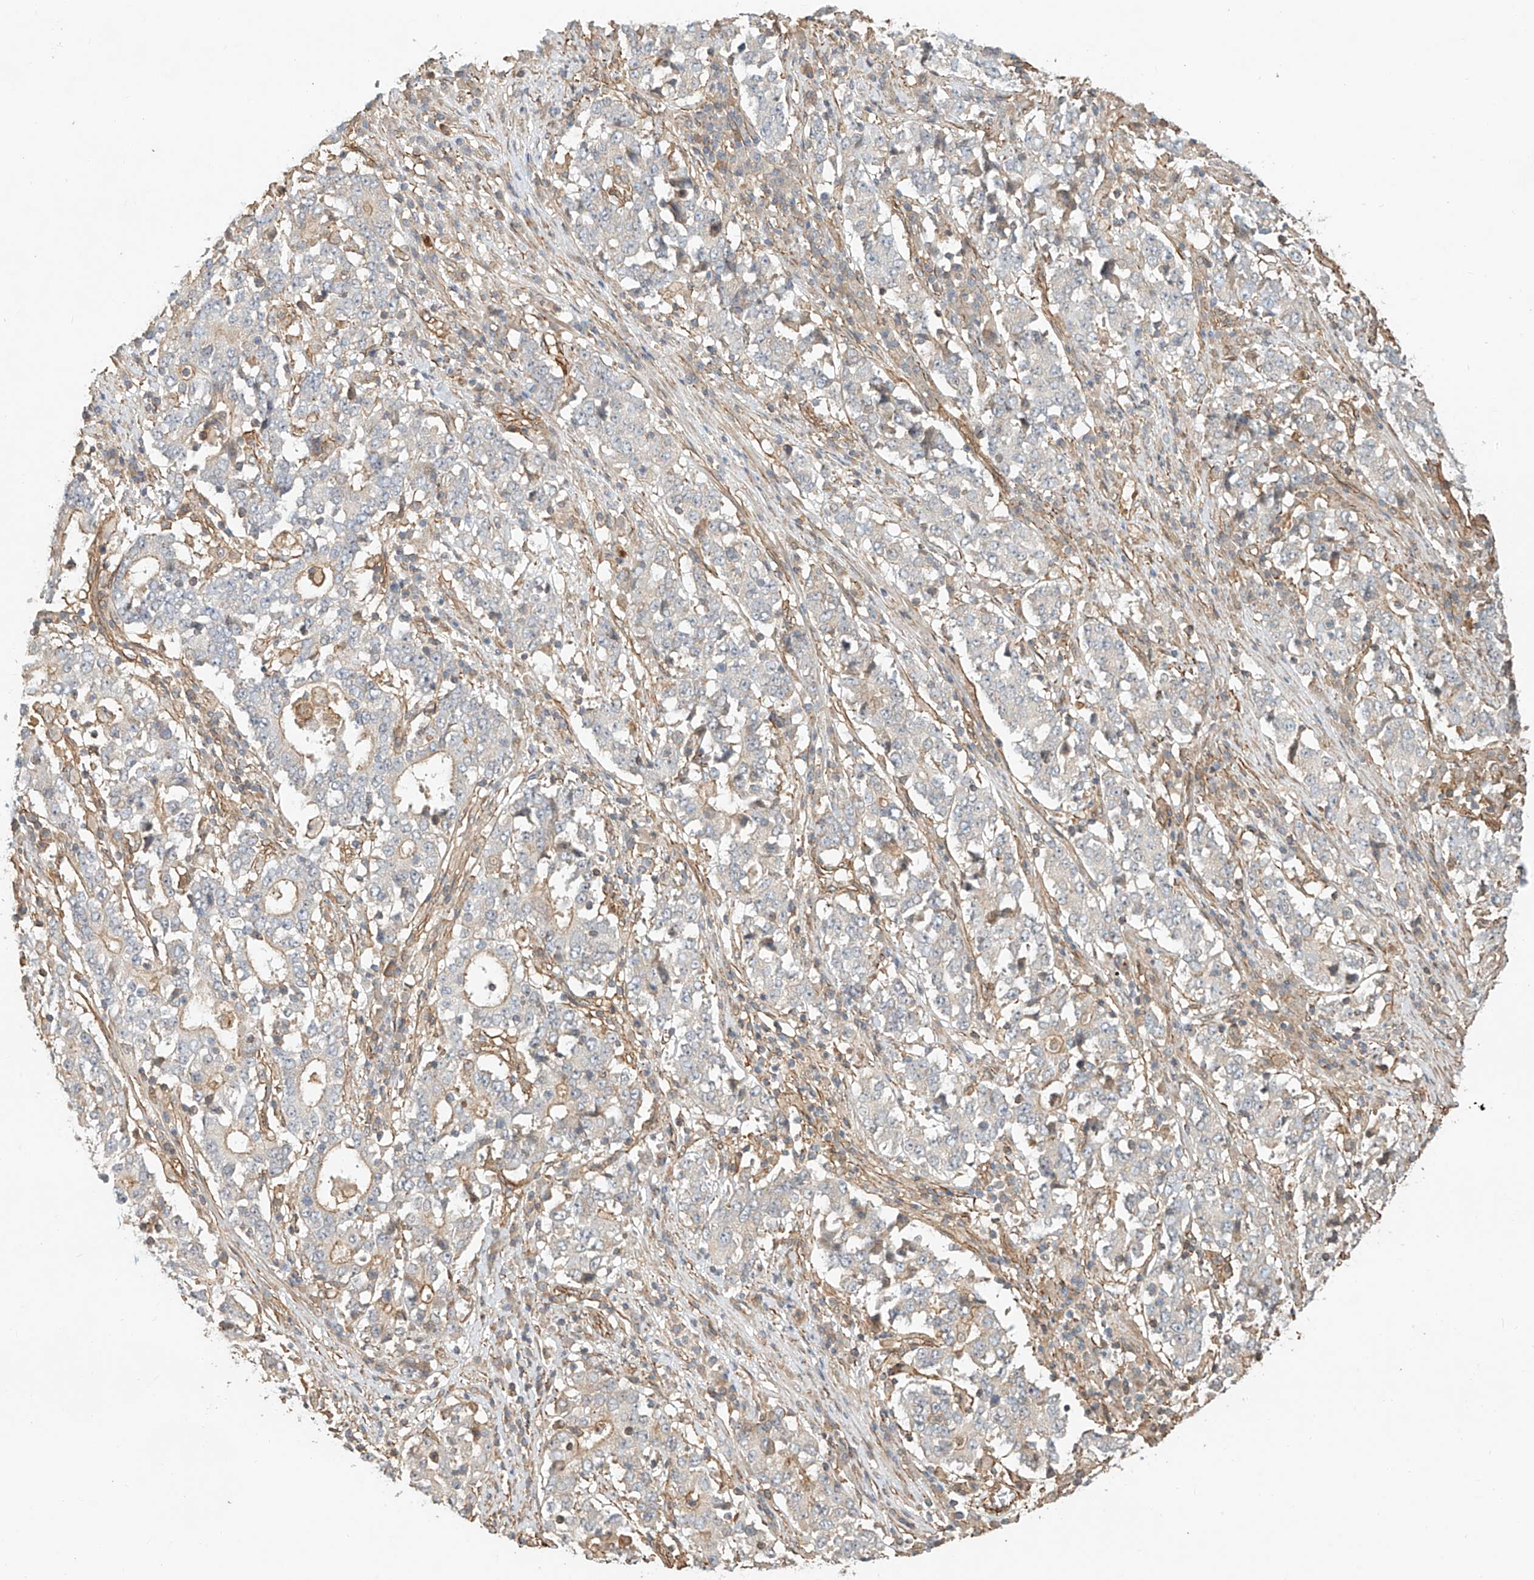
{"staining": {"intensity": "negative", "quantity": "none", "location": "none"}, "tissue": "stomach cancer", "cell_type": "Tumor cells", "image_type": "cancer", "snomed": [{"axis": "morphology", "description": "Adenocarcinoma, NOS"}, {"axis": "topography", "description": "Stomach"}], "caption": "Protein analysis of stomach adenocarcinoma reveals no significant staining in tumor cells.", "gene": "CSMD3", "patient": {"sex": "male", "age": 59}}